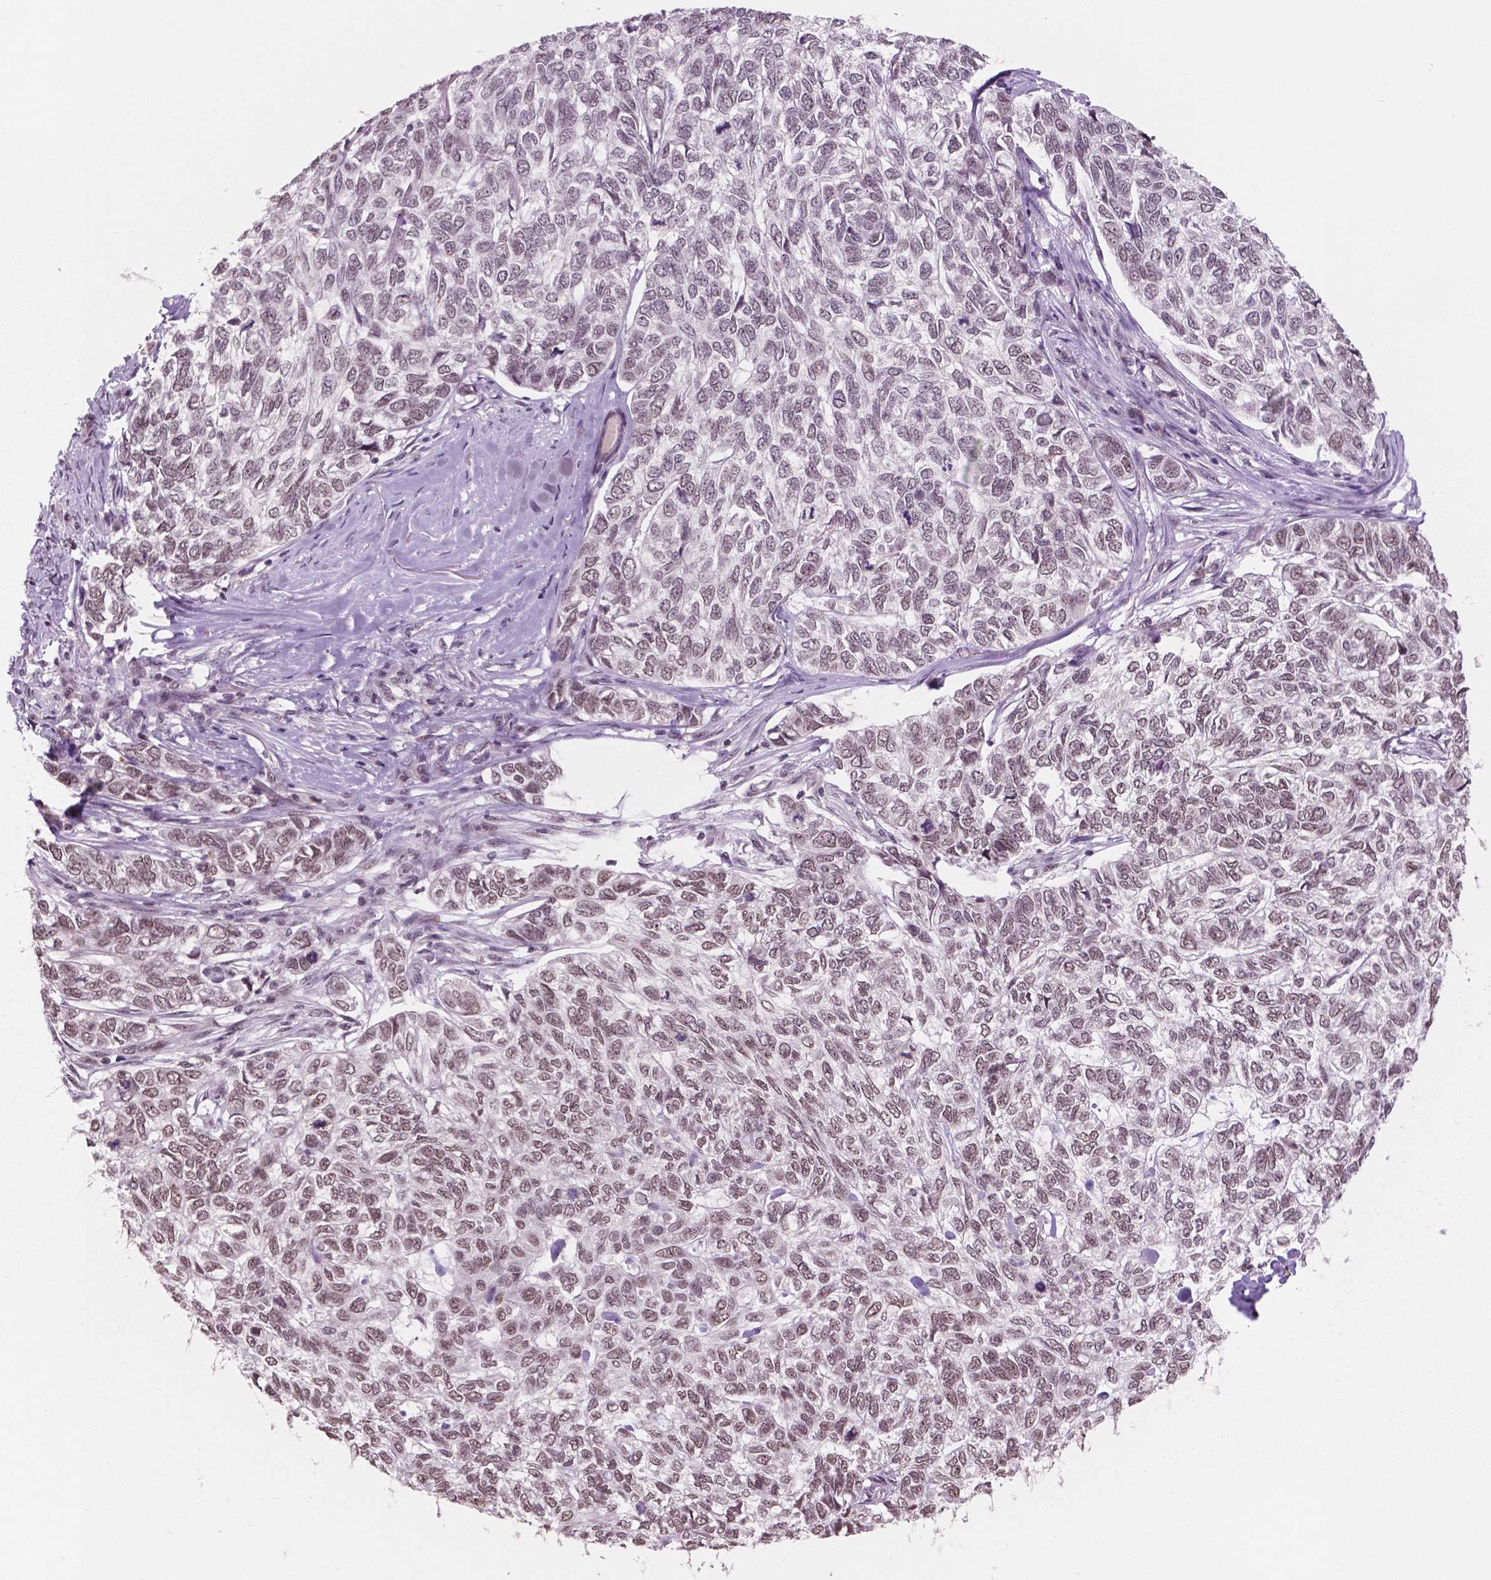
{"staining": {"intensity": "moderate", "quantity": "25%-75%", "location": "nuclear"}, "tissue": "skin cancer", "cell_type": "Tumor cells", "image_type": "cancer", "snomed": [{"axis": "morphology", "description": "Basal cell carcinoma"}, {"axis": "topography", "description": "Skin"}], "caption": "High-magnification brightfield microscopy of skin cancer (basal cell carcinoma) stained with DAB (3,3'-diaminobenzidine) (brown) and counterstained with hematoxylin (blue). tumor cells exhibit moderate nuclear expression is identified in about25%-75% of cells. Immunohistochemistry (ihc) stains the protein in brown and the nuclei are stained blue.", "gene": "POLR2E", "patient": {"sex": "female", "age": 65}}